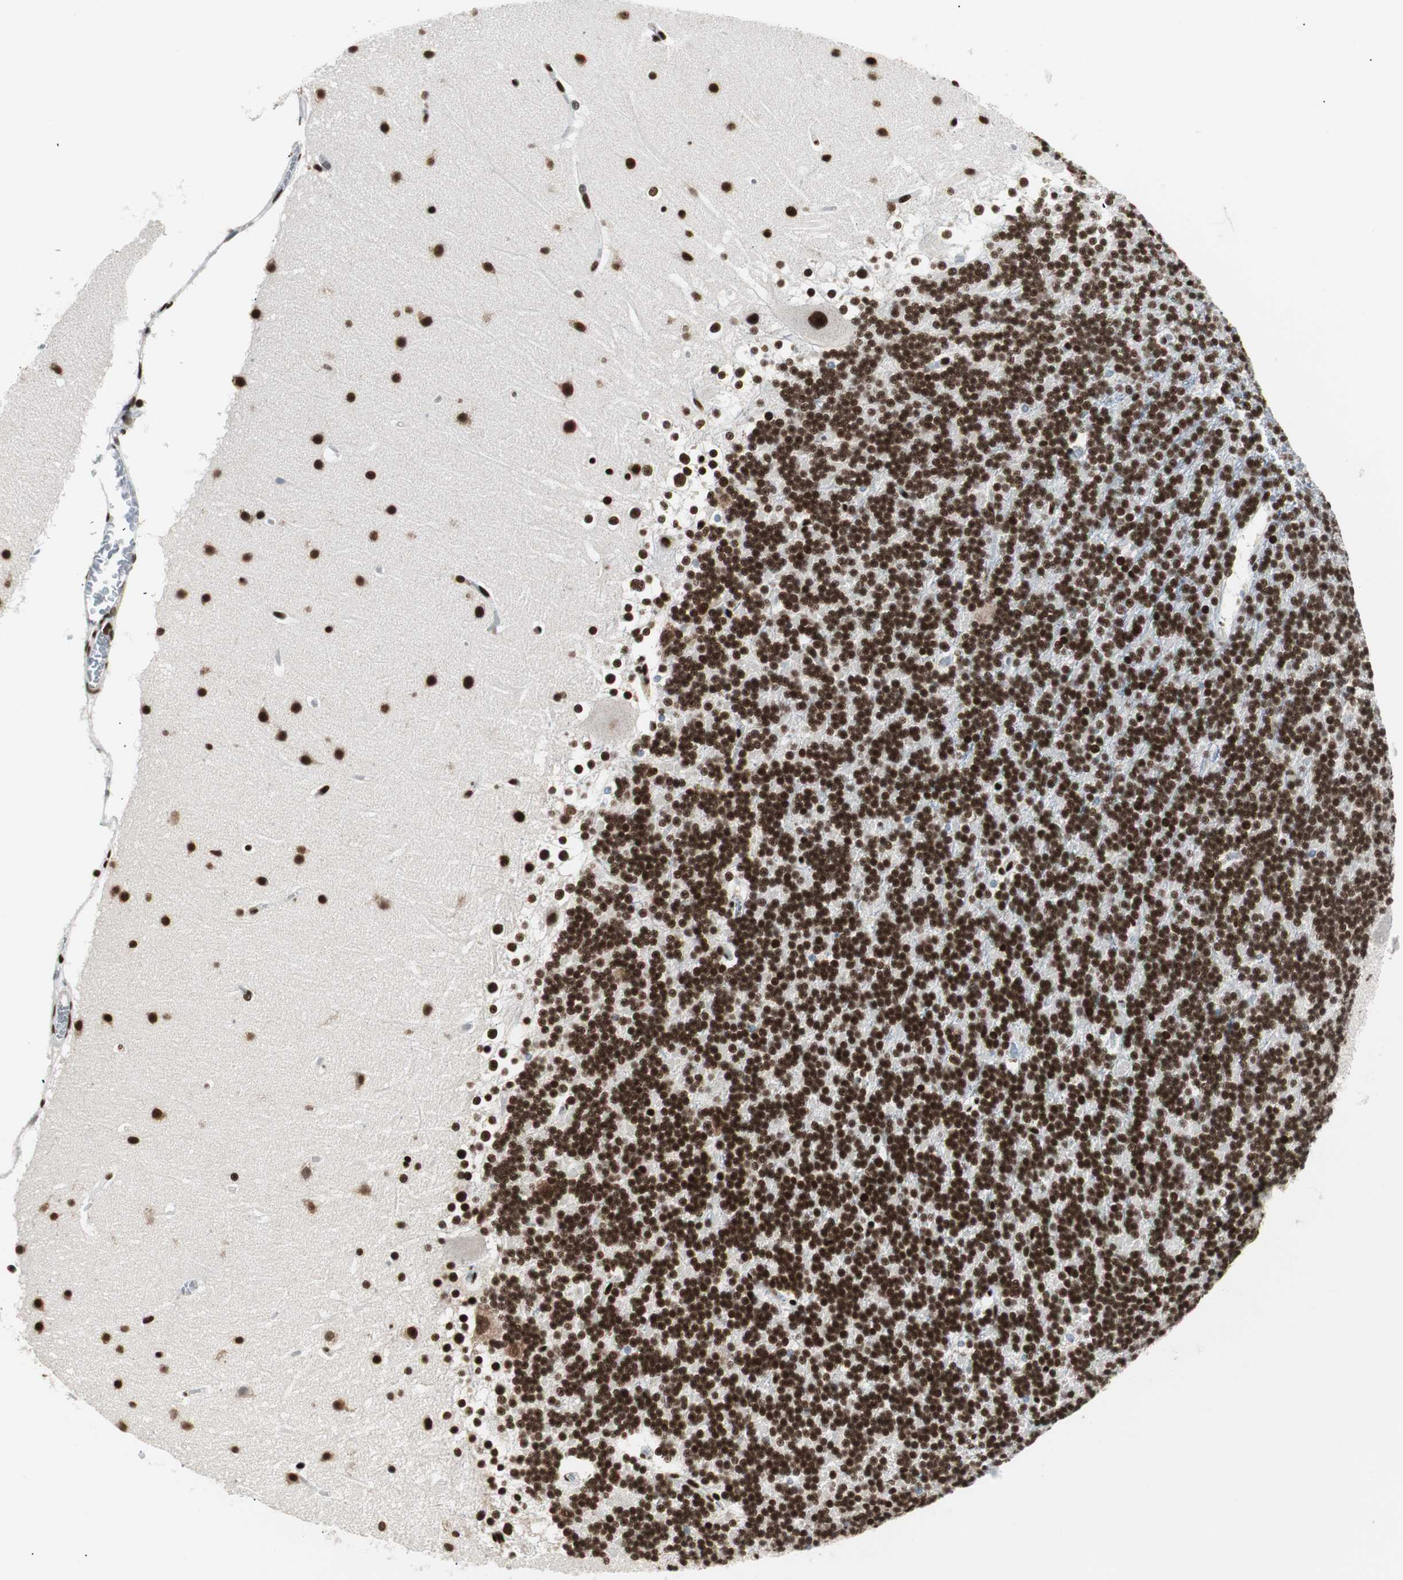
{"staining": {"intensity": "strong", "quantity": ">75%", "location": "nuclear"}, "tissue": "cerebellum", "cell_type": "Cells in granular layer", "image_type": "normal", "snomed": [{"axis": "morphology", "description": "Normal tissue, NOS"}, {"axis": "topography", "description": "Cerebellum"}], "caption": "High-power microscopy captured an immunohistochemistry (IHC) photomicrograph of normal cerebellum, revealing strong nuclear staining in approximately >75% of cells in granular layer.", "gene": "MTA2", "patient": {"sex": "female", "age": 19}}